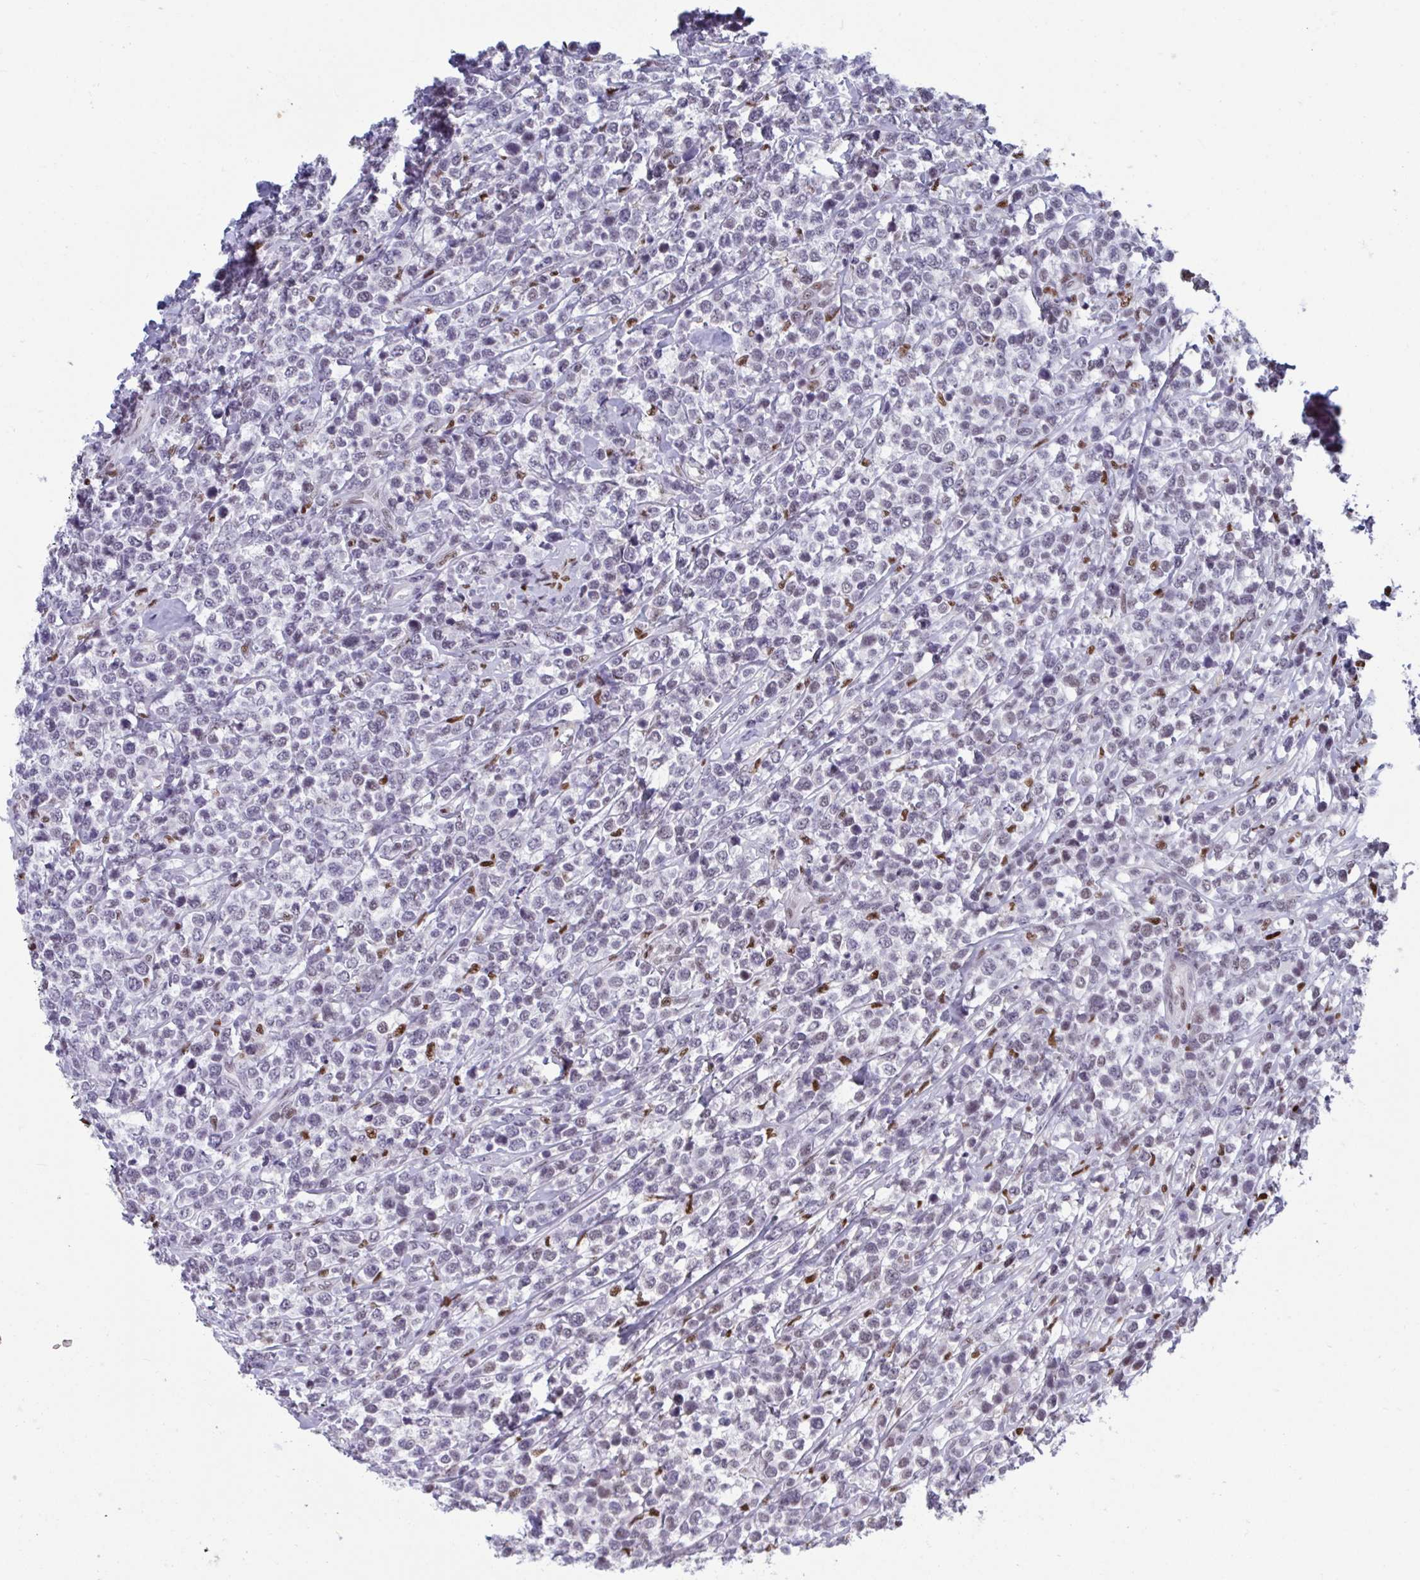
{"staining": {"intensity": "negative", "quantity": "none", "location": "none"}, "tissue": "lymphoma", "cell_type": "Tumor cells", "image_type": "cancer", "snomed": [{"axis": "morphology", "description": "Malignant lymphoma, non-Hodgkin's type, High grade"}, {"axis": "topography", "description": "Soft tissue"}], "caption": "Tumor cells show no significant protein expression in high-grade malignant lymphoma, non-Hodgkin's type.", "gene": "JDP2", "patient": {"sex": "female", "age": 56}}